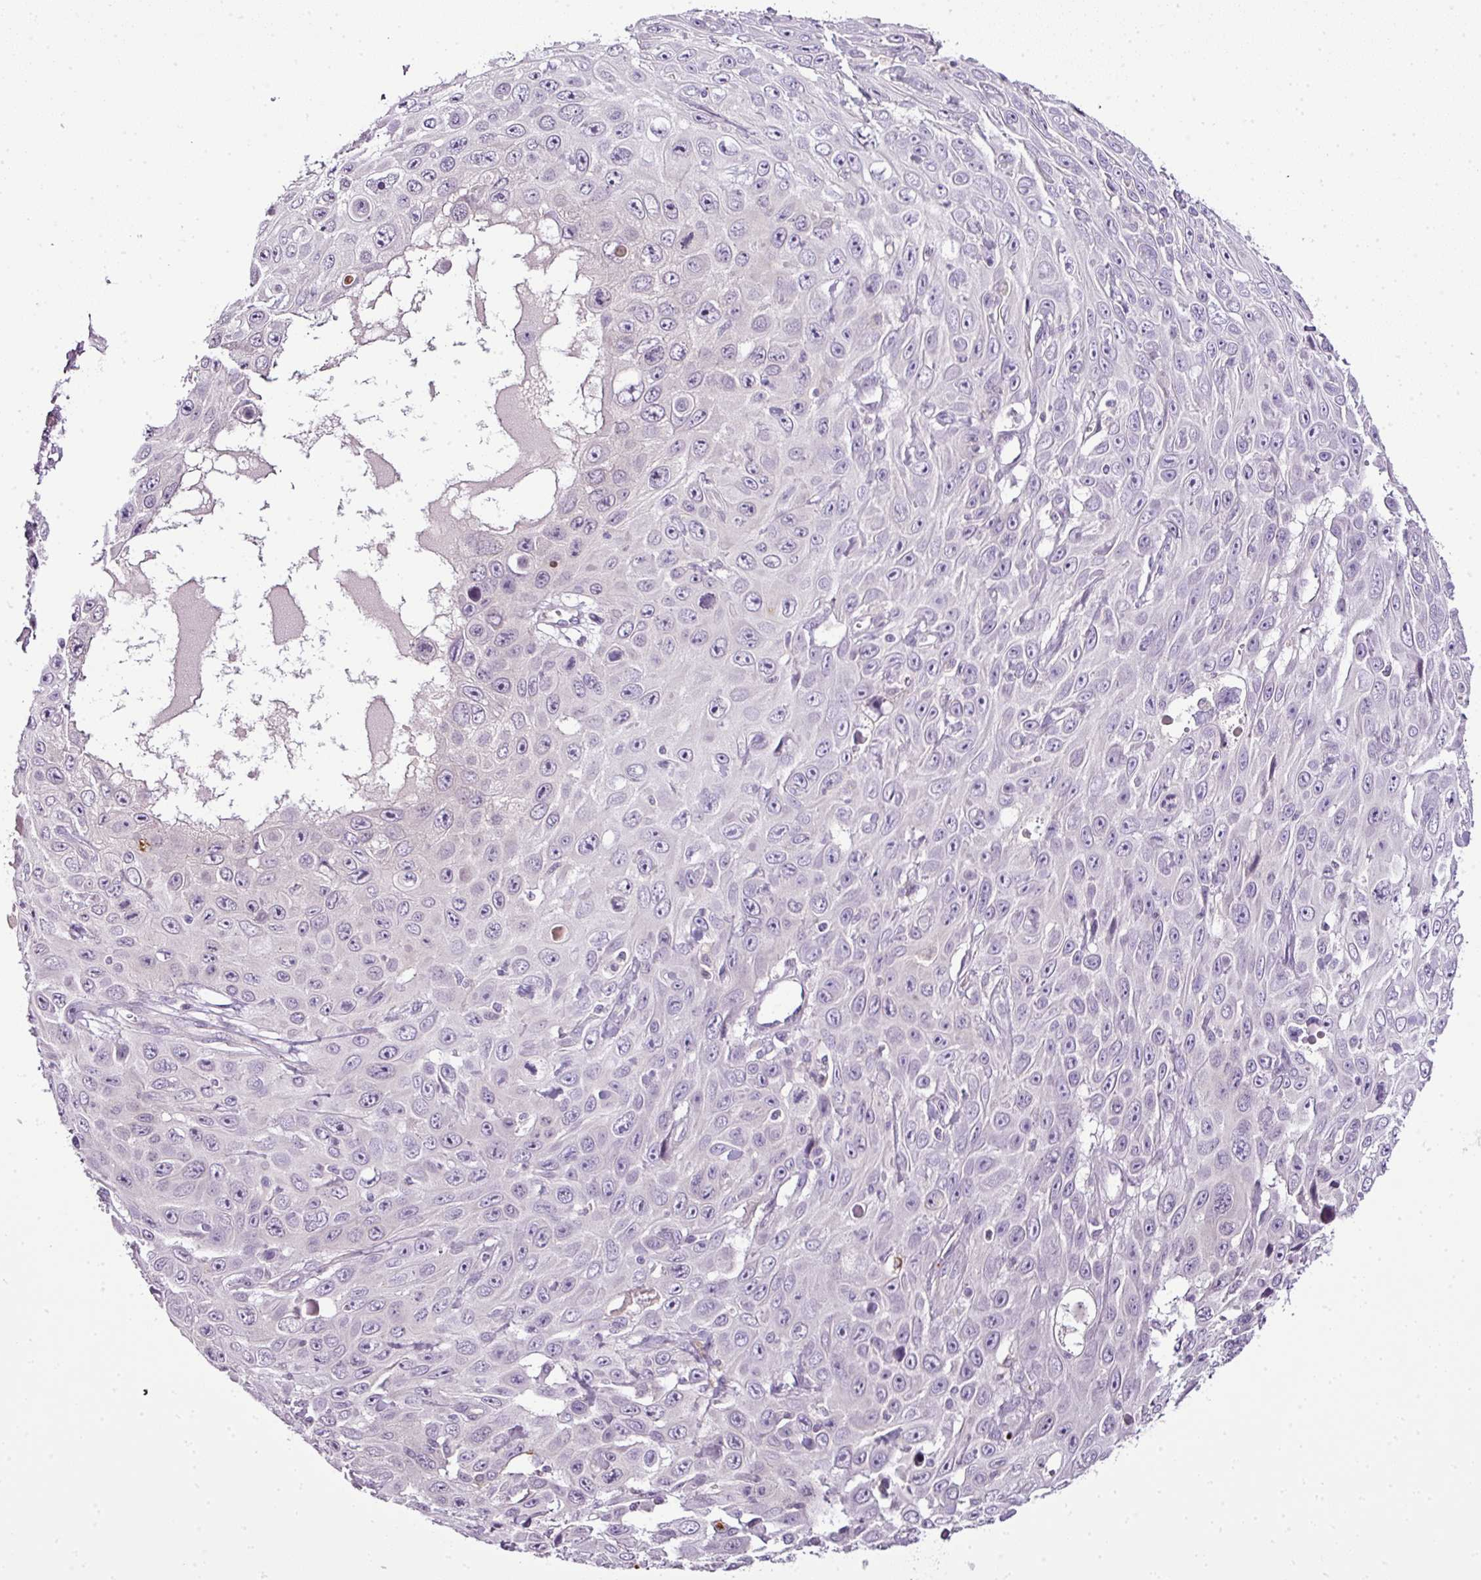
{"staining": {"intensity": "negative", "quantity": "none", "location": "none"}, "tissue": "skin cancer", "cell_type": "Tumor cells", "image_type": "cancer", "snomed": [{"axis": "morphology", "description": "Squamous cell carcinoma, NOS"}, {"axis": "topography", "description": "Skin"}], "caption": "Immunohistochemistry histopathology image of neoplastic tissue: squamous cell carcinoma (skin) stained with DAB (3,3'-diaminobenzidine) reveals no significant protein expression in tumor cells.", "gene": "TEX30", "patient": {"sex": "male", "age": 82}}